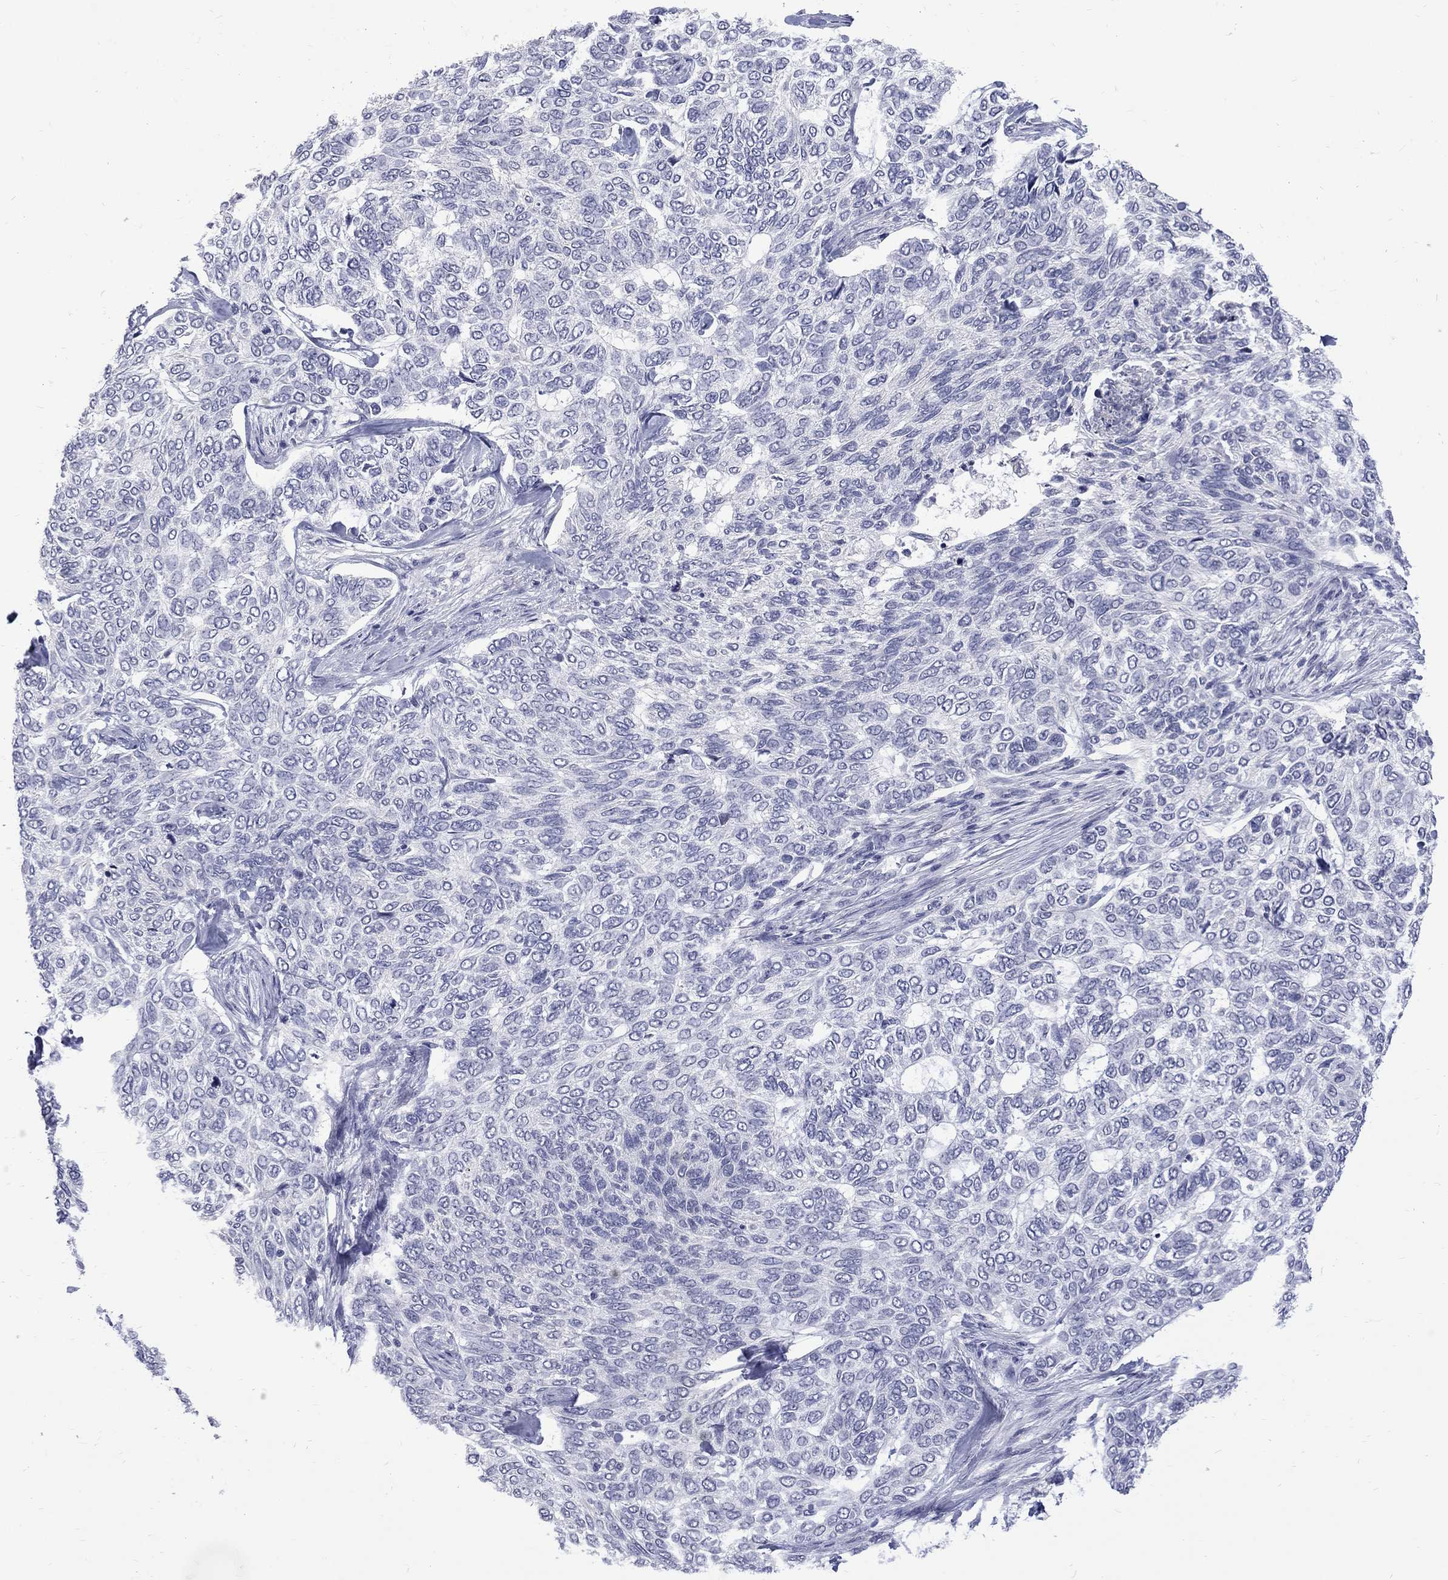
{"staining": {"intensity": "negative", "quantity": "none", "location": "none"}, "tissue": "skin cancer", "cell_type": "Tumor cells", "image_type": "cancer", "snomed": [{"axis": "morphology", "description": "Basal cell carcinoma"}, {"axis": "topography", "description": "Skin"}], "caption": "Skin cancer was stained to show a protein in brown. There is no significant expression in tumor cells. (Brightfield microscopy of DAB immunohistochemistry (IHC) at high magnification).", "gene": "CTNND2", "patient": {"sex": "female", "age": 65}}